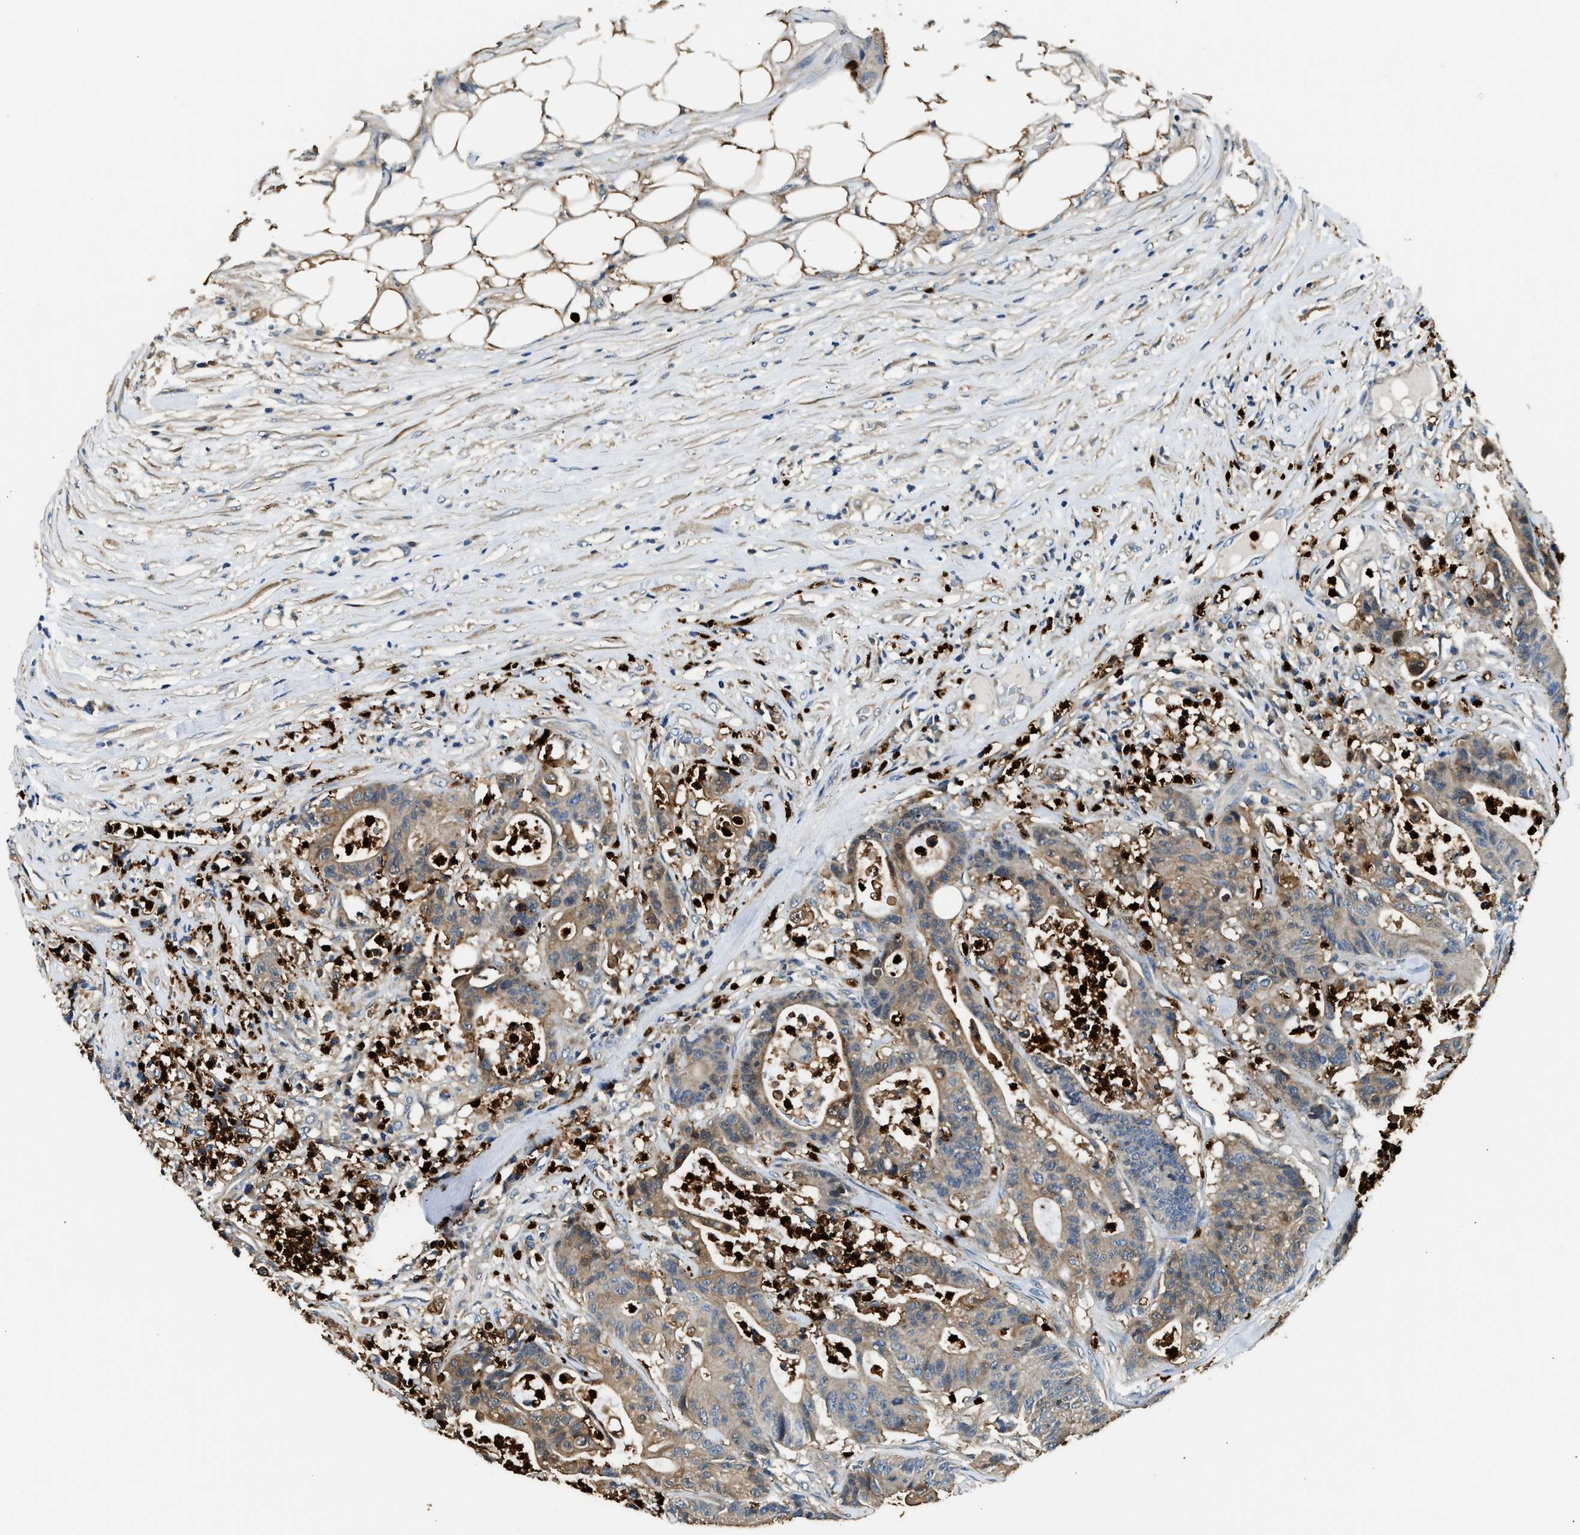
{"staining": {"intensity": "moderate", "quantity": "25%-75%", "location": "cytoplasmic/membranous"}, "tissue": "colorectal cancer", "cell_type": "Tumor cells", "image_type": "cancer", "snomed": [{"axis": "morphology", "description": "Adenocarcinoma, NOS"}, {"axis": "topography", "description": "Colon"}], "caption": "DAB immunohistochemical staining of human adenocarcinoma (colorectal) reveals moderate cytoplasmic/membranous protein staining in about 25%-75% of tumor cells. Using DAB (3,3'-diaminobenzidine) (brown) and hematoxylin (blue) stains, captured at high magnification using brightfield microscopy.", "gene": "ANXA3", "patient": {"sex": "female", "age": 84}}